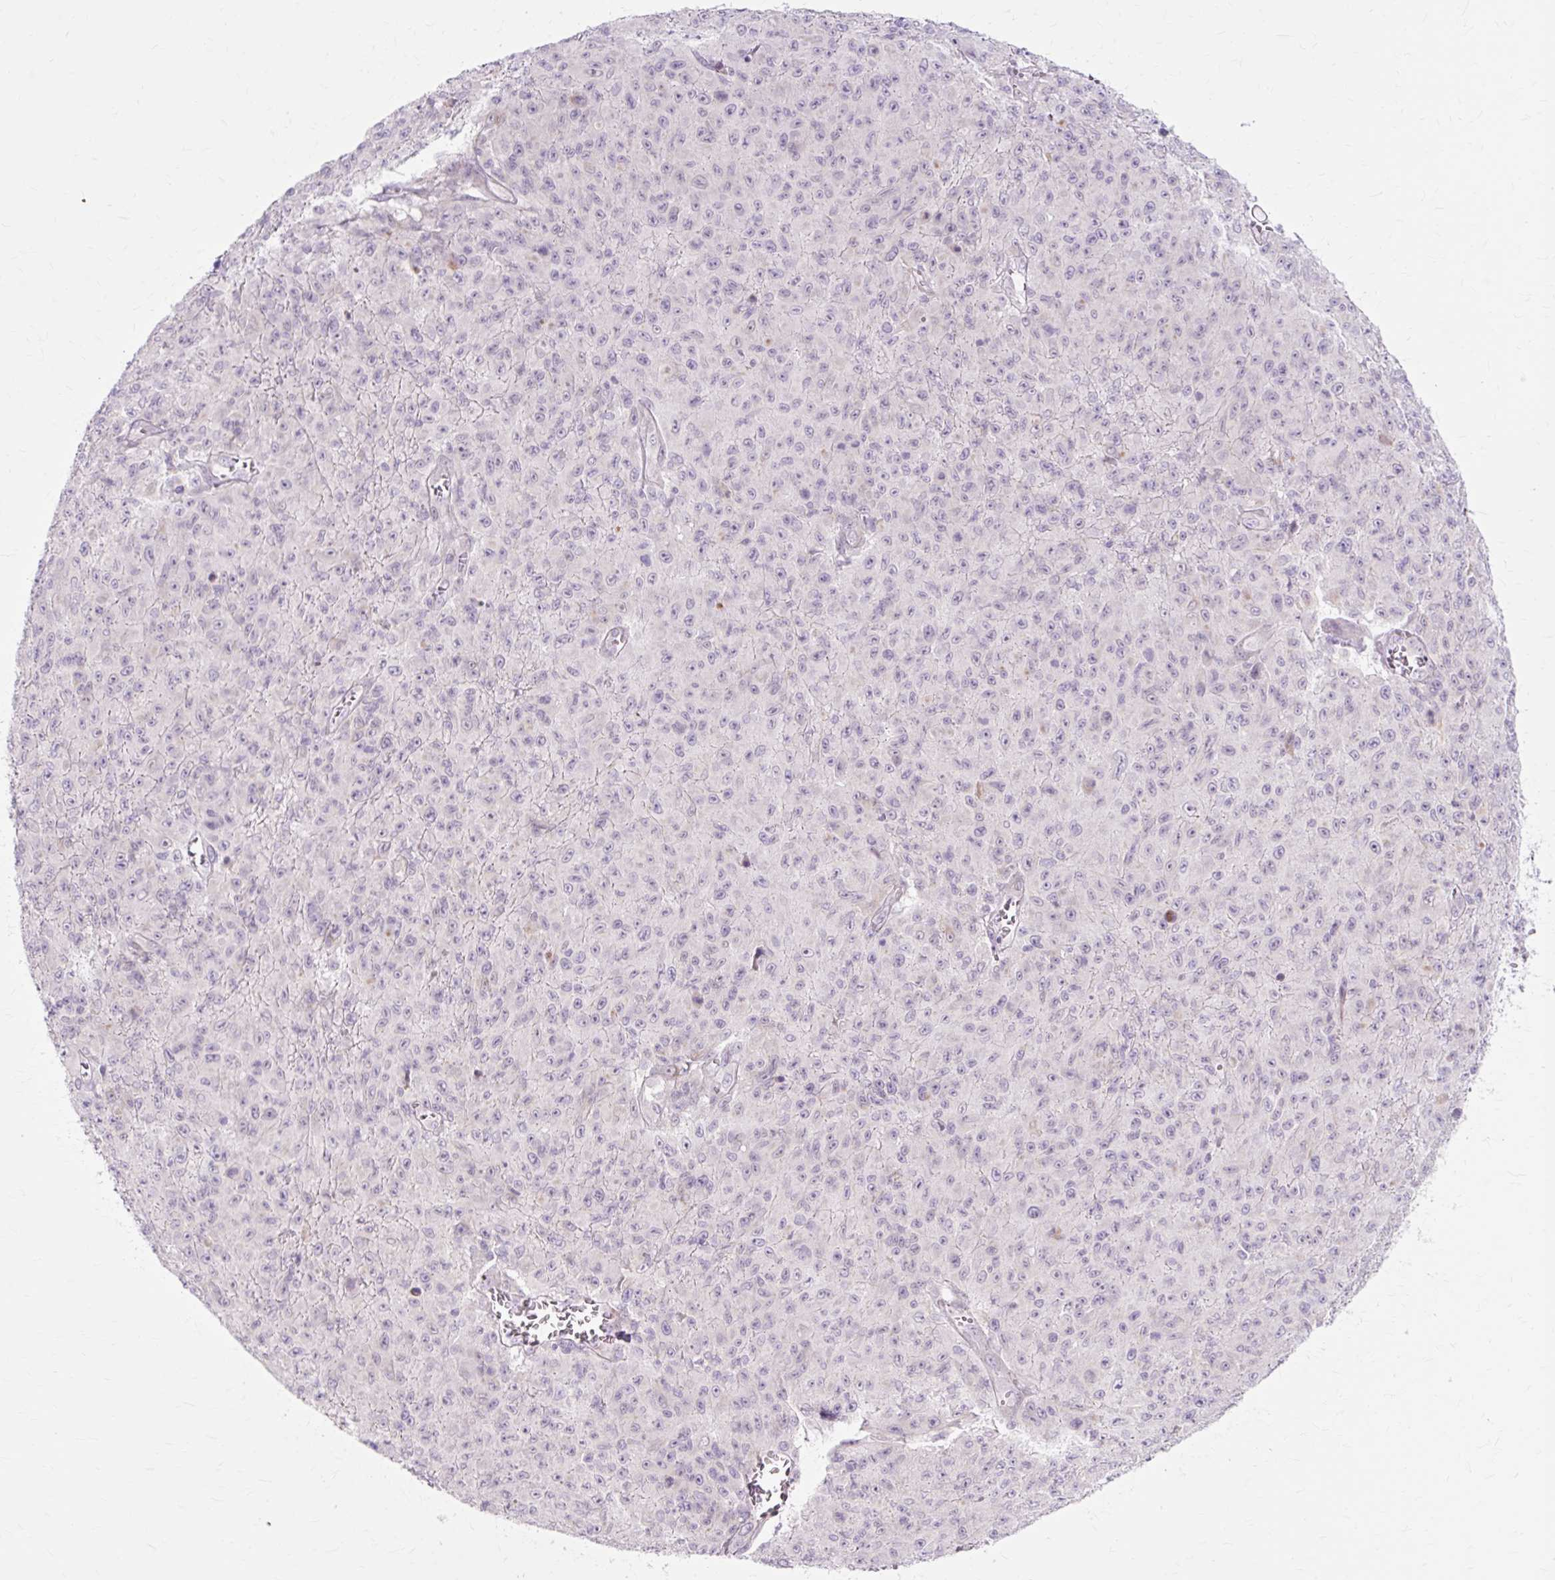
{"staining": {"intensity": "negative", "quantity": "none", "location": "none"}, "tissue": "melanoma", "cell_type": "Tumor cells", "image_type": "cancer", "snomed": [{"axis": "morphology", "description": "Malignant melanoma, NOS"}, {"axis": "topography", "description": "Skin"}], "caption": "Tumor cells are negative for brown protein staining in melanoma.", "gene": "ZNF35", "patient": {"sex": "male", "age": 46}}